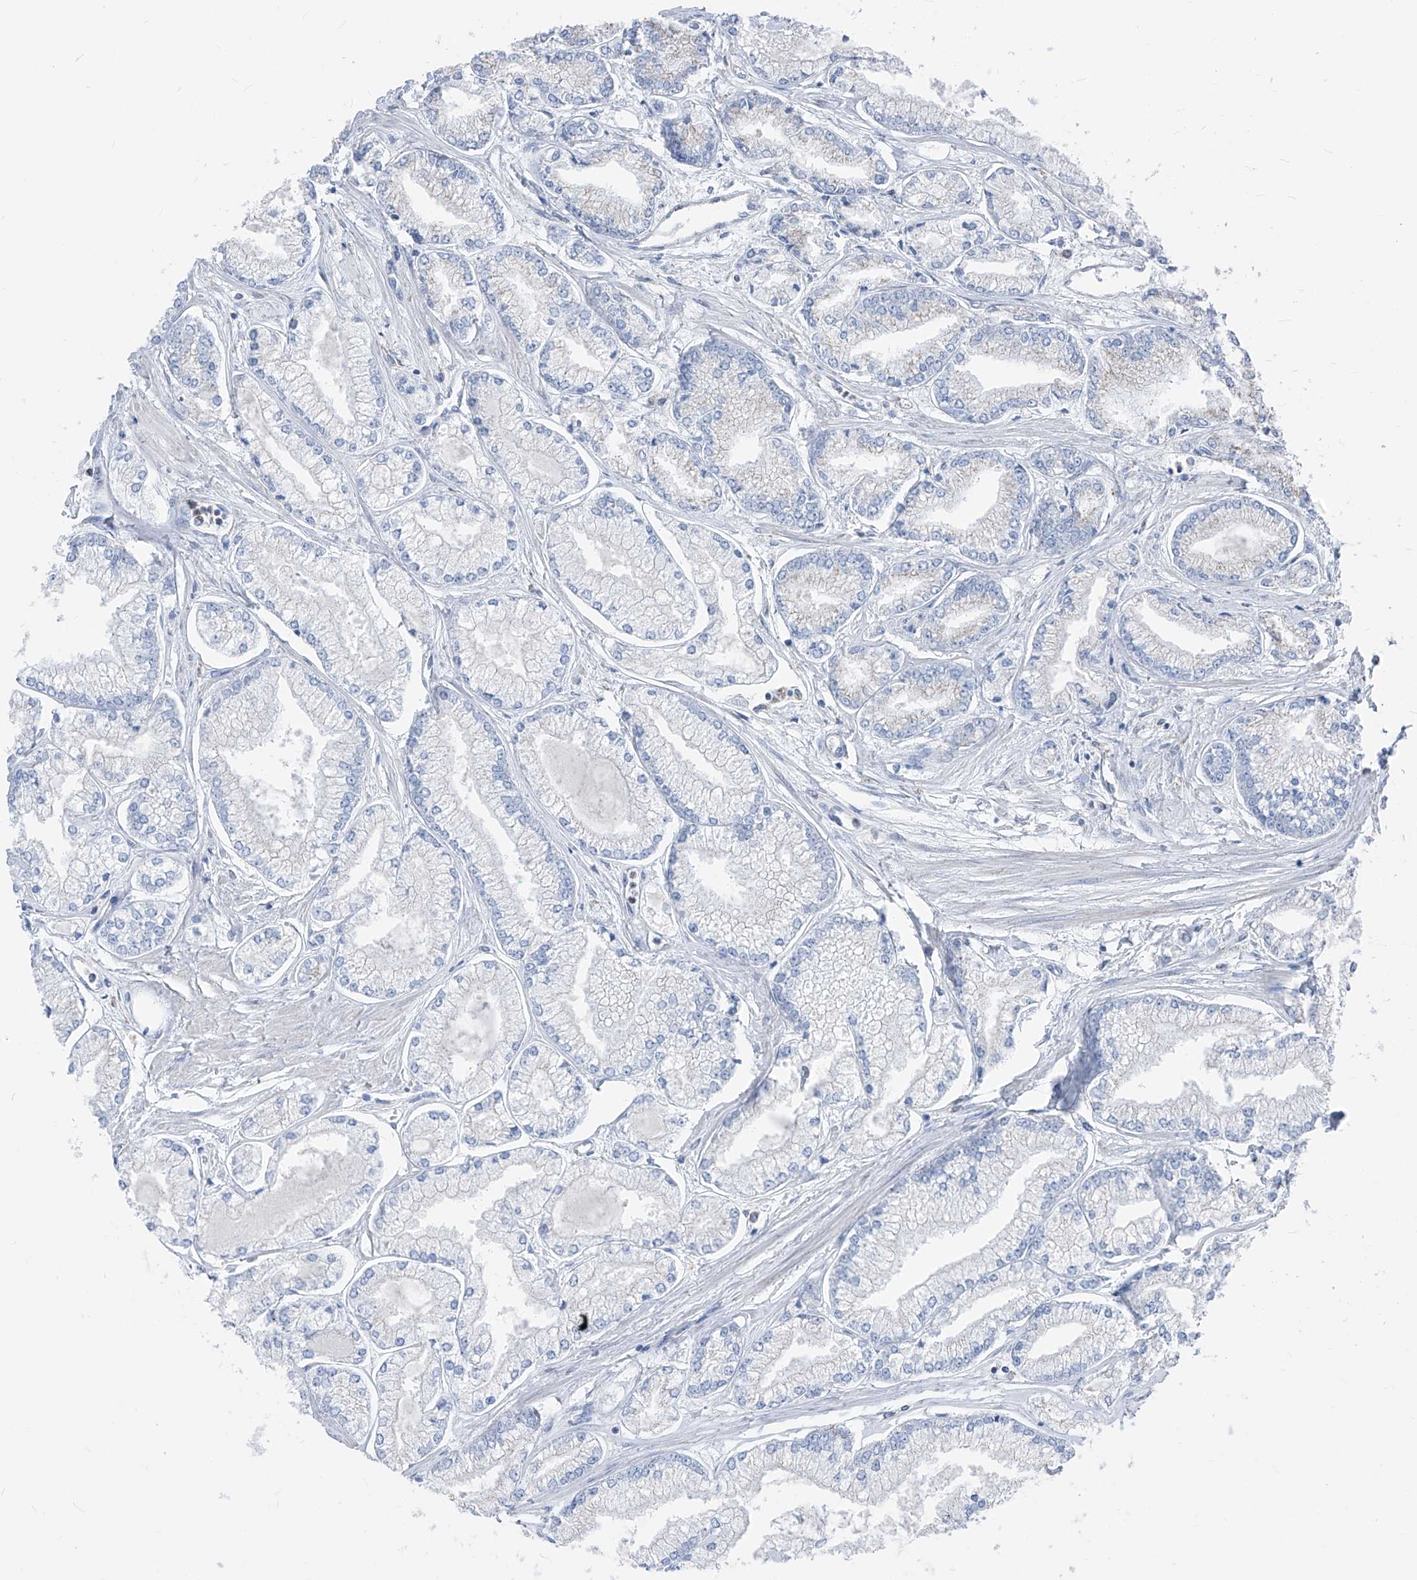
{"staining": {"intensity": "negative", "quantity": "none", "location": "none"}, "tissue": "prostate cancer", "cell_type": "Tumor cells", "image_type": "cancer", "snomed": [{"axis": "morphology", "description": "Adenocarcinoma, Low grade"}, {"axis": "topography", "description": "Prostate"}], "caption": "DAB (3,3'-diaminobenzidine) immunohistochemical staining of prostate cancer displays no significant positivity in tumor cells.", "gene": "AGPS", "patient": {"sex": "male", "age": 52}}